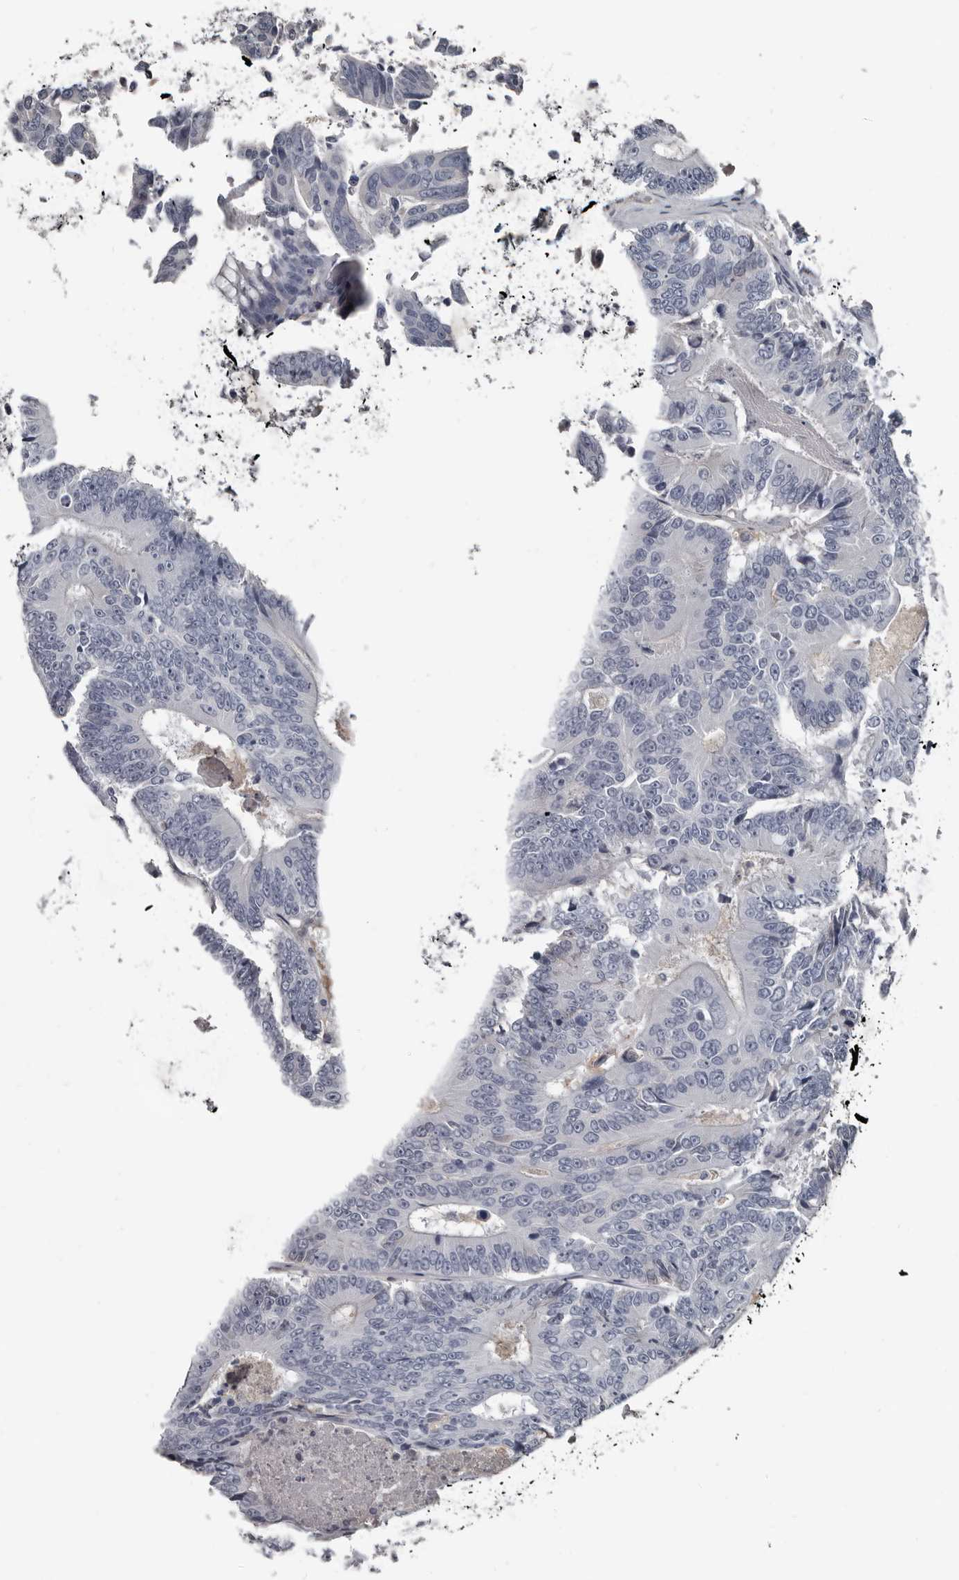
{"staining": {"intensity": "negative", "quantity": "none", "location": "none"}, "tissue": "colorectal cancer", "cell_type": "Tumor cells", "image_type": "cancer", "snomed": [{"axis": "morphology", "description": "Adenocarcinoma, NOS"}, {"axis": "topography", "description": "Colon"}], "caption": "A high-resolution photomicrograph shows IHC staining of adenocarcinoma (colorectal), which reveals no significant positivity in tumor cells.", "gene": "GREB1", "patient": {"sex": "male", "age": 83}}